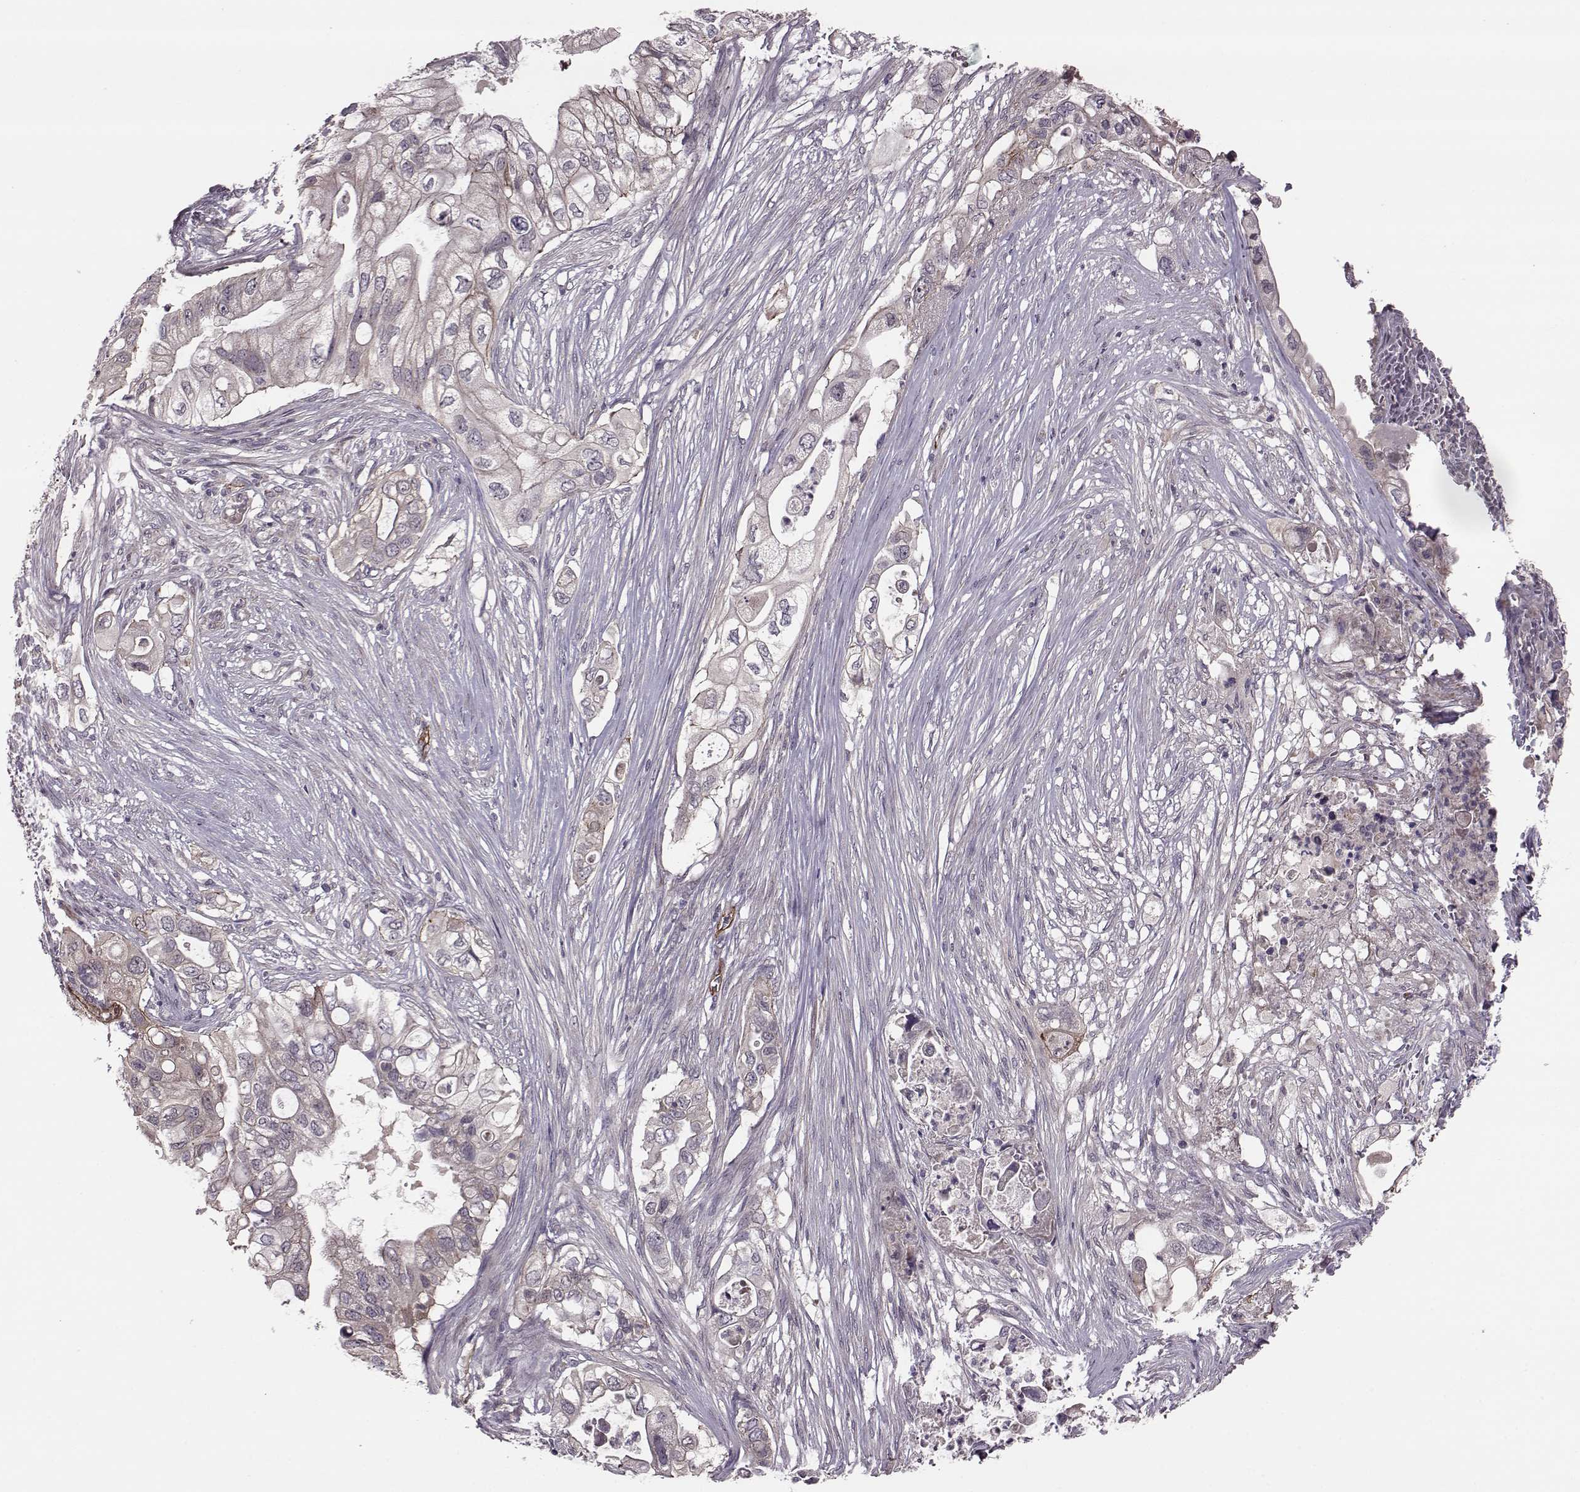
{"staining": {"intensity": "strong", "quantity": "<25%", "location": "cytoplasmic/membranous"}, "tissue": "pancreatic cancer", "cell_type": "Tumor cells", "image_type": "cancer", "snomed": [{"axis": "morphology", "description": "Adenocarcinoma, NOS"}, {"axis": "topography", "description": "Pancreas"}], "caption": "Protein staining demonstrates strong cytoplasmic/membranous expression in approximately <25% of tumor cells in pancreatic cancer (adenocarcinoma).", "gene": "SYNPO", "patient": {"sex": "female", "age": 72}}